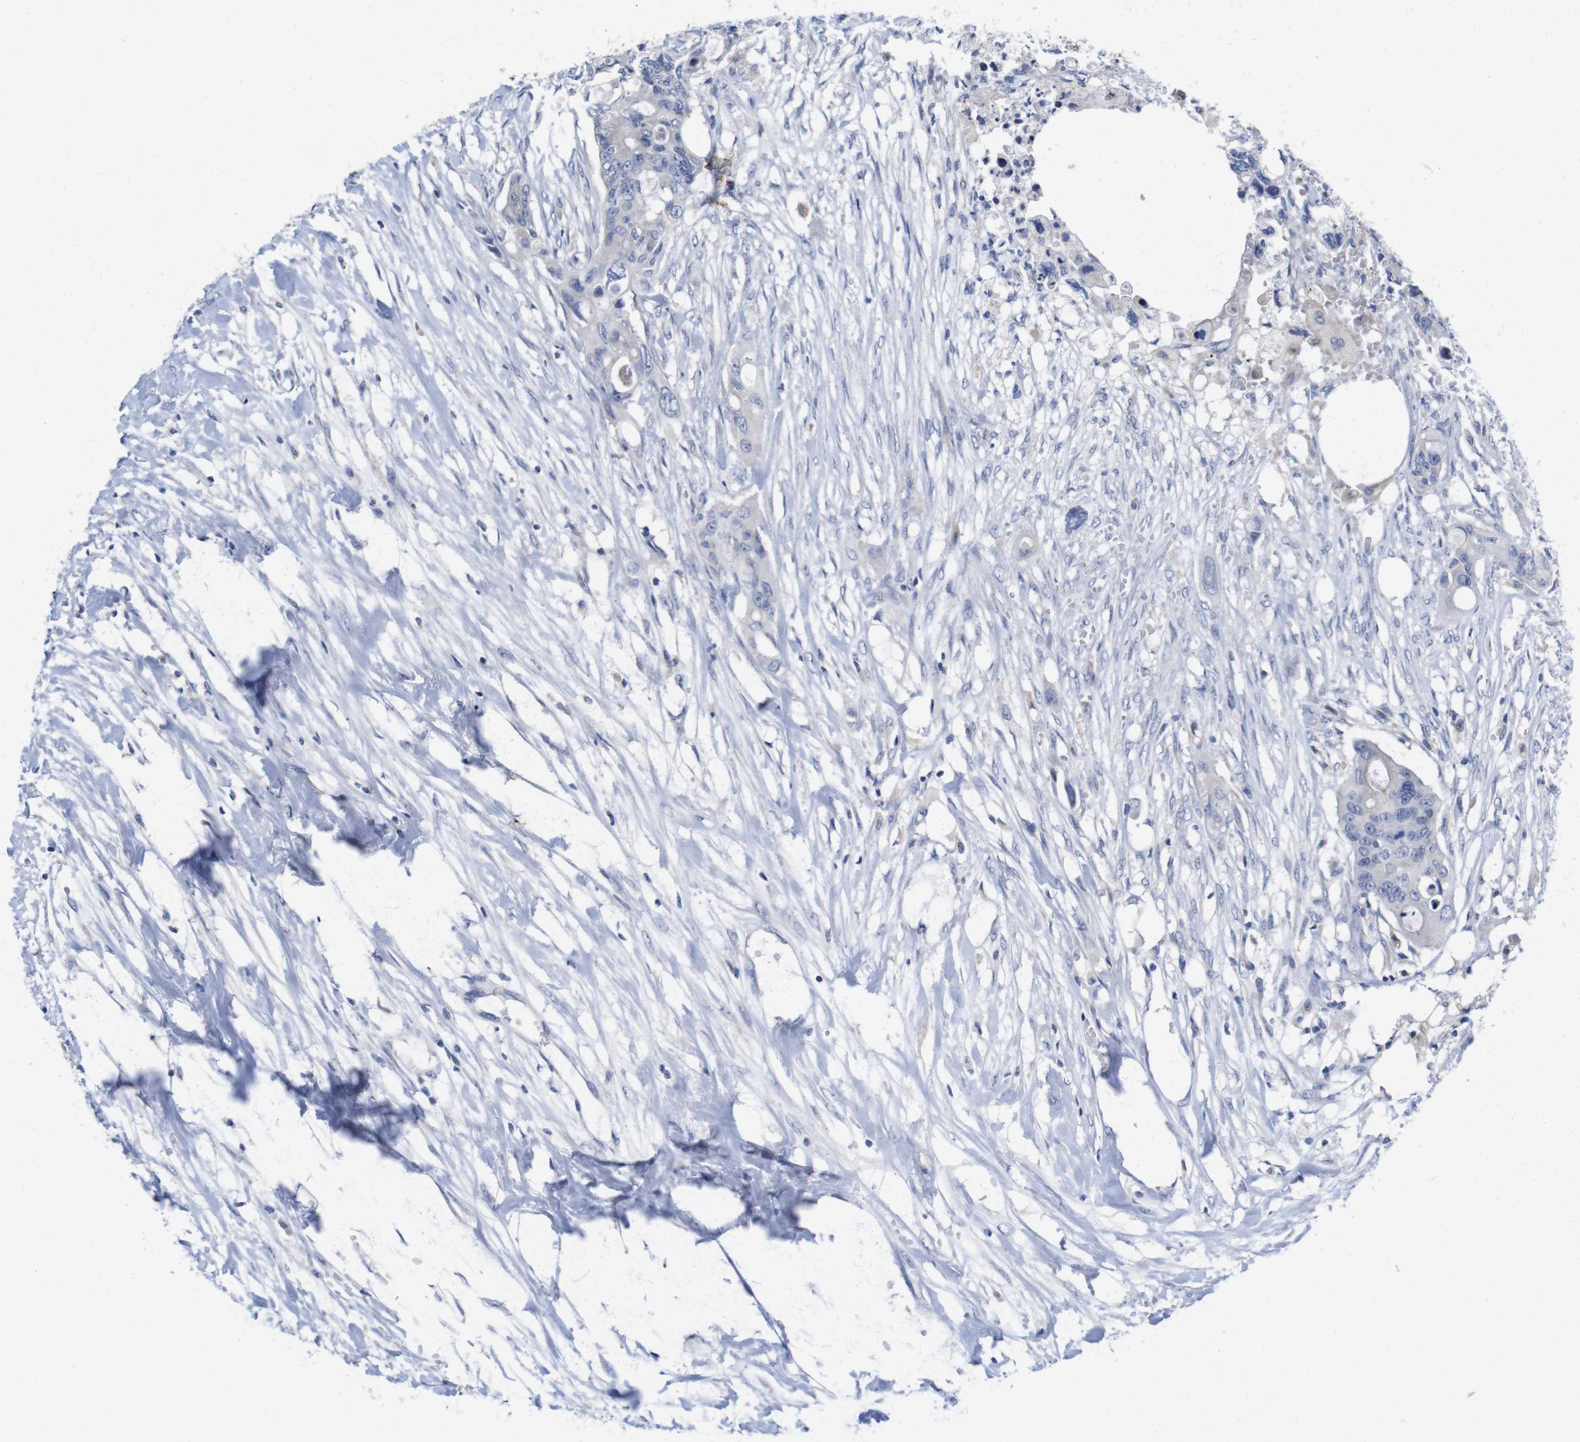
{"staining": {"intensity": "negative", "quantity": "none", "location": "none"}, "tissue": "colorectal cancer", "cell_type": "Tumor cells", "image_type": "cancer", "snomed": [{"axis": "morphology", "description": "Adenocarcinoma, NOS"}, {"axis": "topography", "description": "Colon"}], "caption": "Colorectal cancer was stained to show a protein in brown. There is no significant expression in tumor cells.", "gene": "TNNI3", "patient": {"sex": "female", "age": 57}}